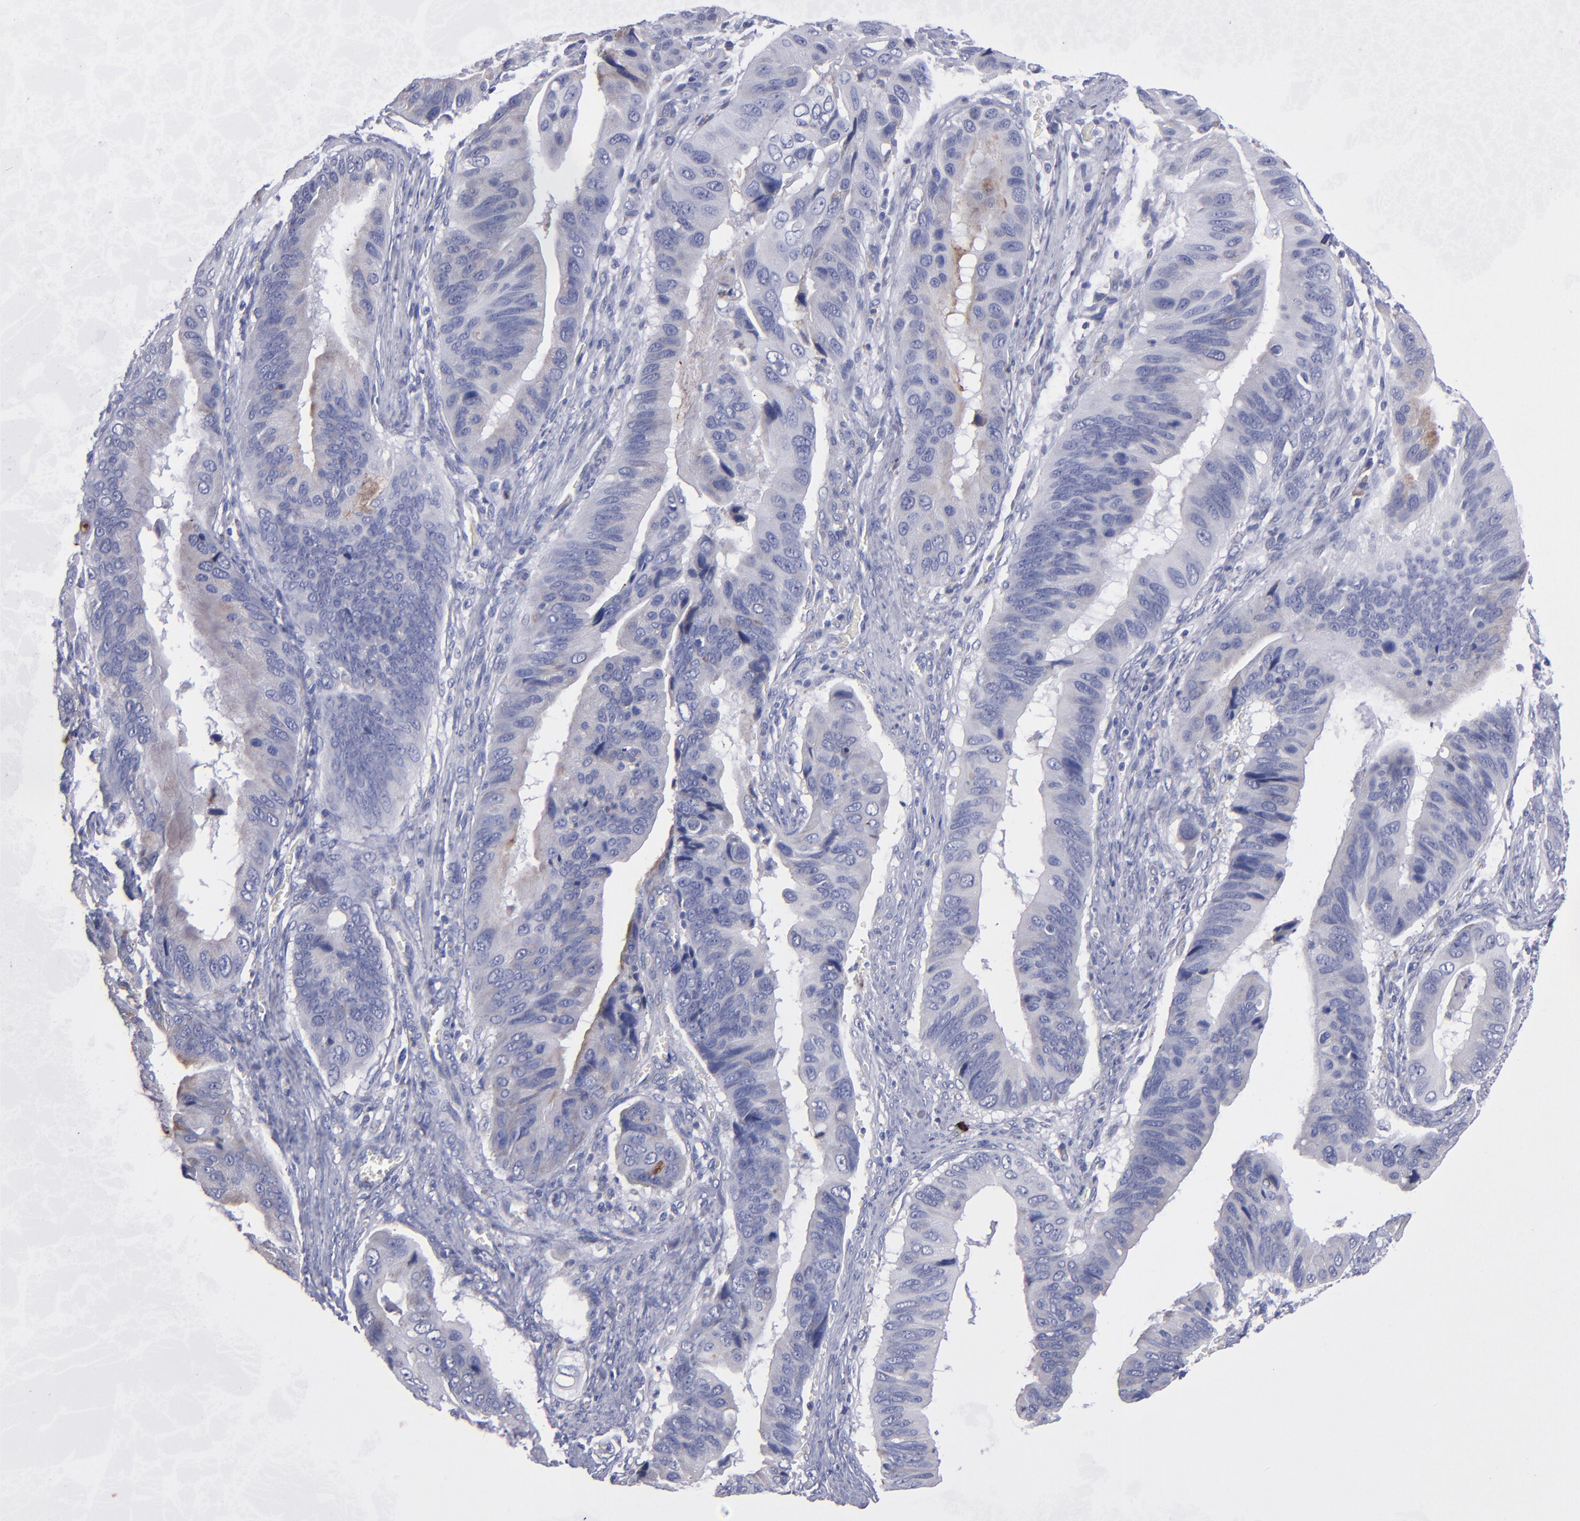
{"staining": {"intensity": "weak", "quantity": "<25%", "location": "cytoplasmic/membranous"}, "tissue": "stomach cancer", "cell_type": "Tumor cells", "image_type": "cancer", "snomed": [{"axis": "morphology", "description": "Adenocarcinoma, NOS"}, {"axis": "topography", "description": "Stomach, upper"}], "caption": "An image of human stomach cancer (adenocarcinoma) is negative for staining in tumor cells.", "gene": "MFGE8", "patient": {"sex": "male", "age": 80}}